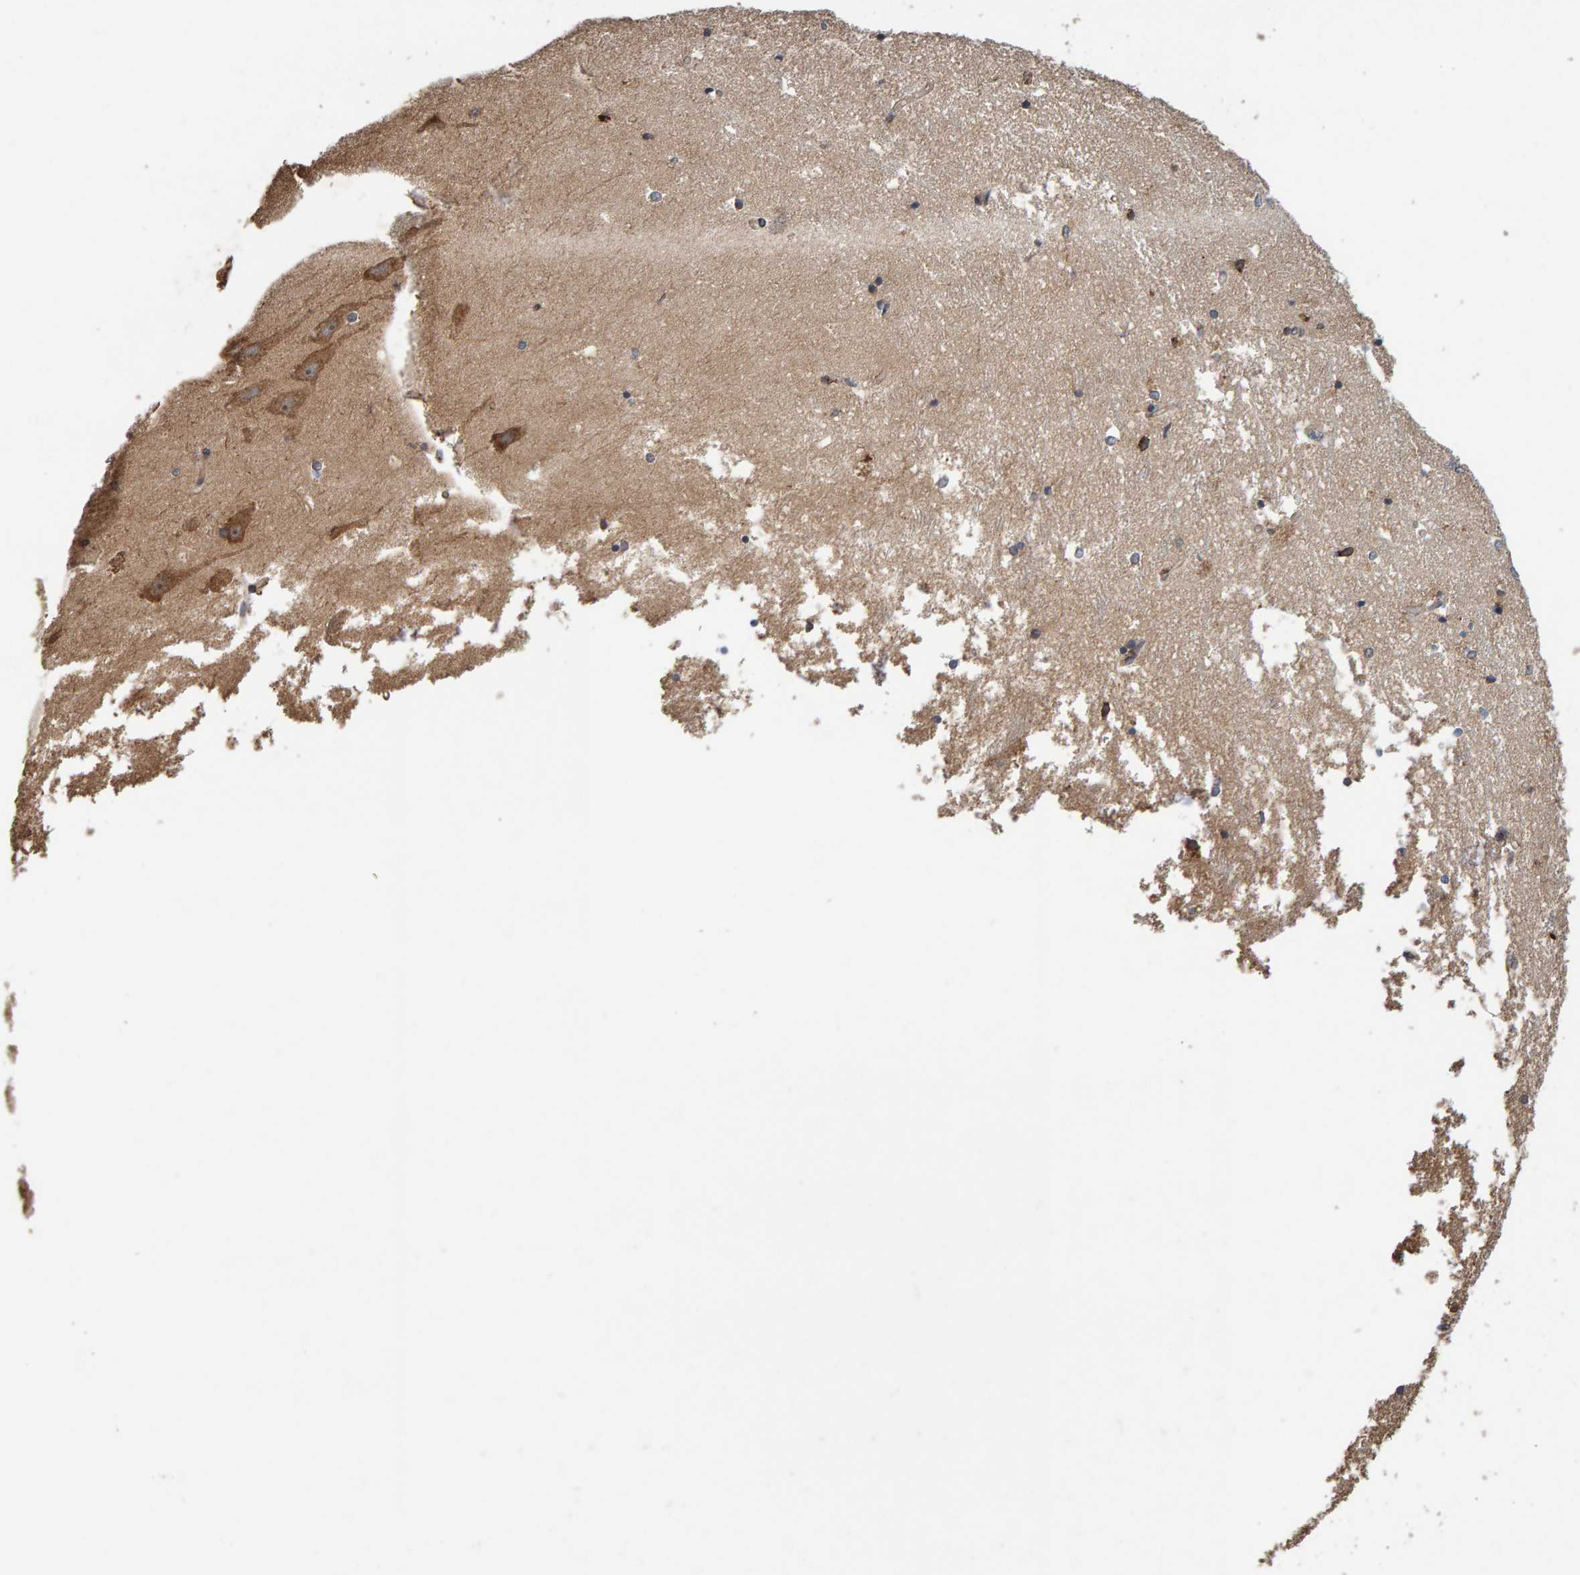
{"staining": {"intensity": "moderate", "quantity": "25%-75%", "location": "cytoplasmic/membranous"}, "tissue": "hippocampus", "cell_type": "Glial cells", "image_type": "normal", "snomed": [{"axis": "morphology", "description": "Normal tissue, NOS"}, {"axis": "topography", "description": "Hippocampus"}], "caption": "This is an image of immunohistochemistry (IHC) staining of benign hippocampus, which shows moderate expression in the cytoplasmic/membranous of glial cells.", "gene": "PLA2G3", "patient": {"sex": "male", "age": 45}}